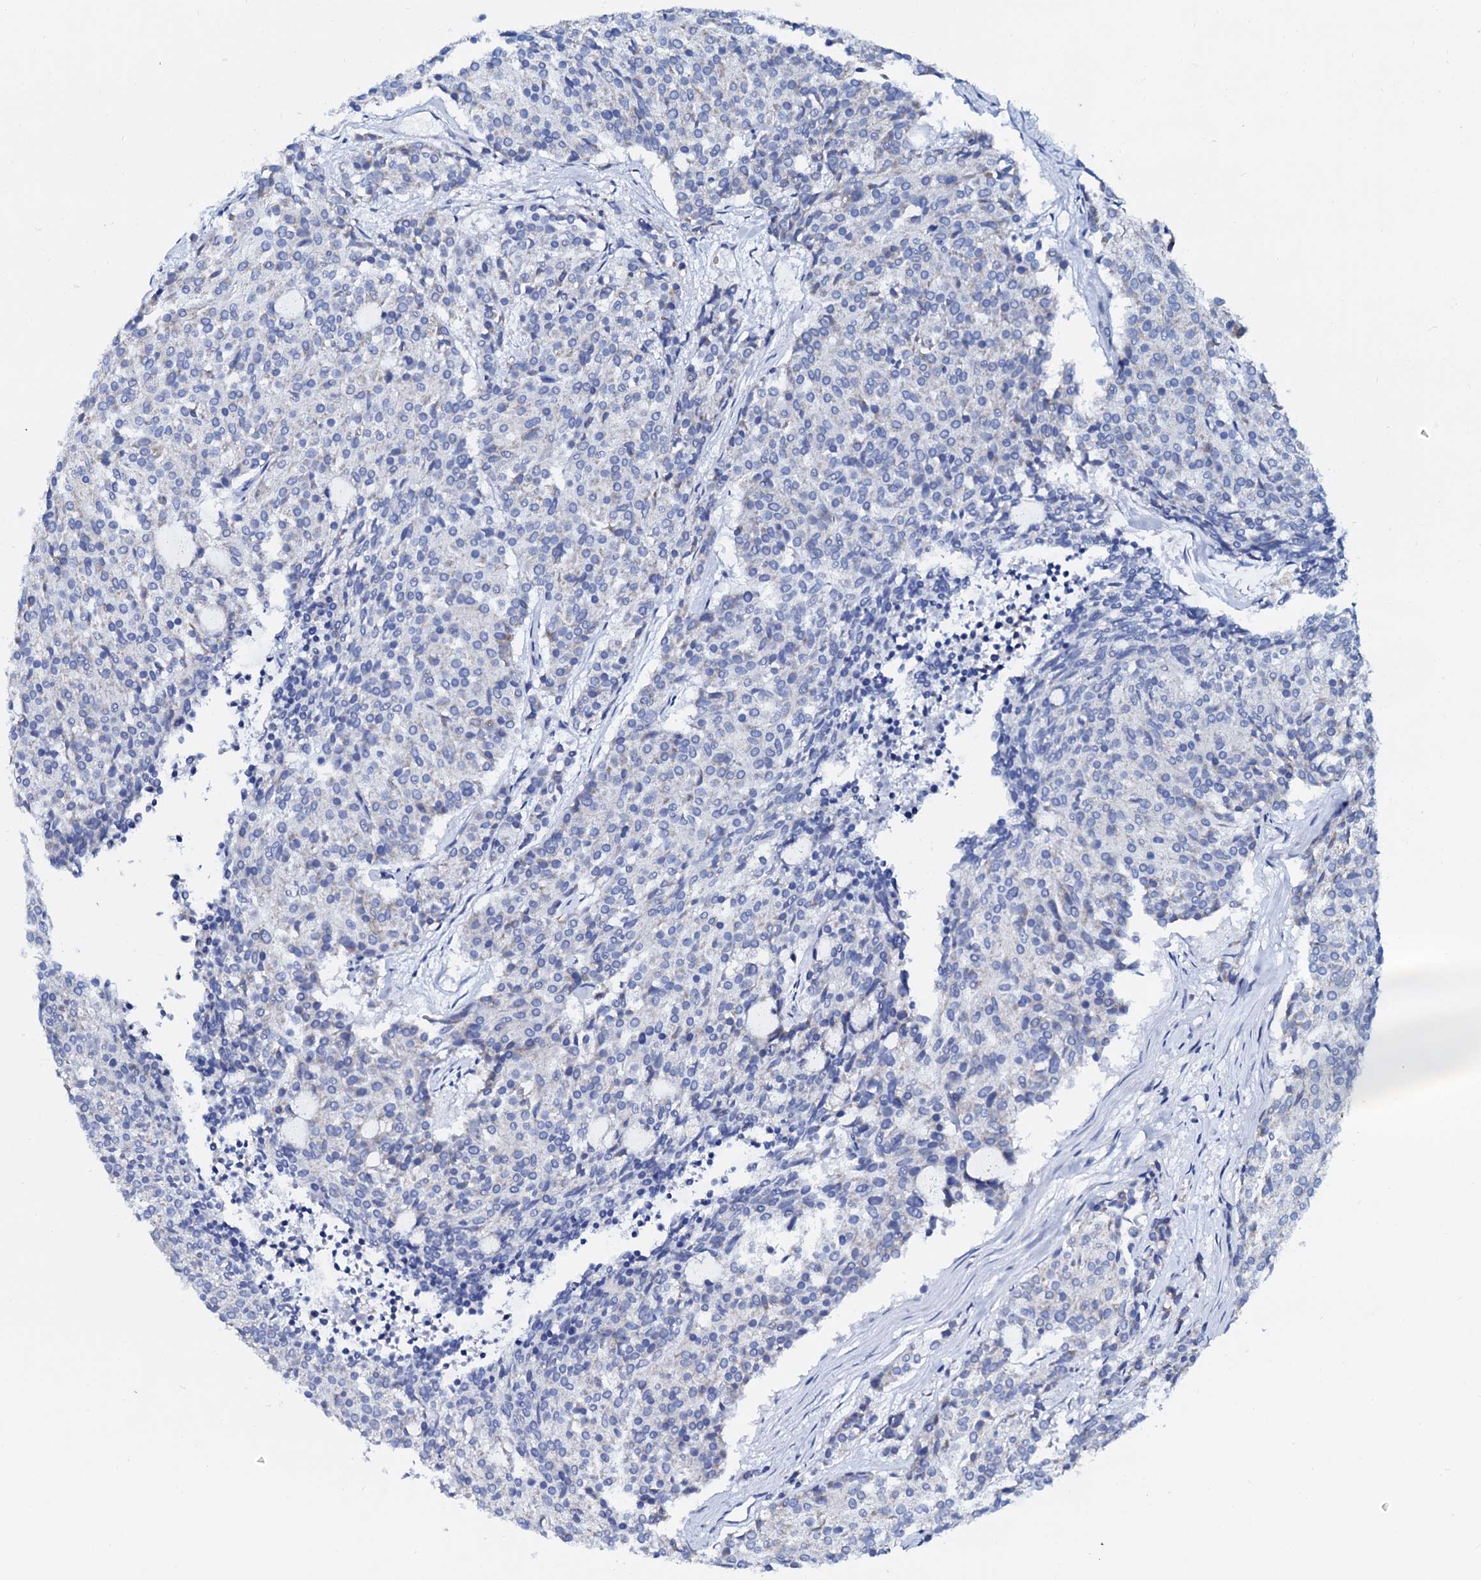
{"staining": {"intensity": "weak", "quantity": "<25%", "location": "cytoplasmic/membranous"}, "tissue": "carcinoid", "cell_type": "Tumor cells", "image_type": "cancer", "snomed": [{"axis": "morphology", "description": "Carcinoid, malignant, NOS"}, {"axis": "topography", "description": "Pancreas"}], "caption": "Immunohistochemistry (IHC) of human malignant carcinoid shows no expression in tumor cells.", "gene": "SLC37A4", "patient": {"sex": "female", "age": 54}}